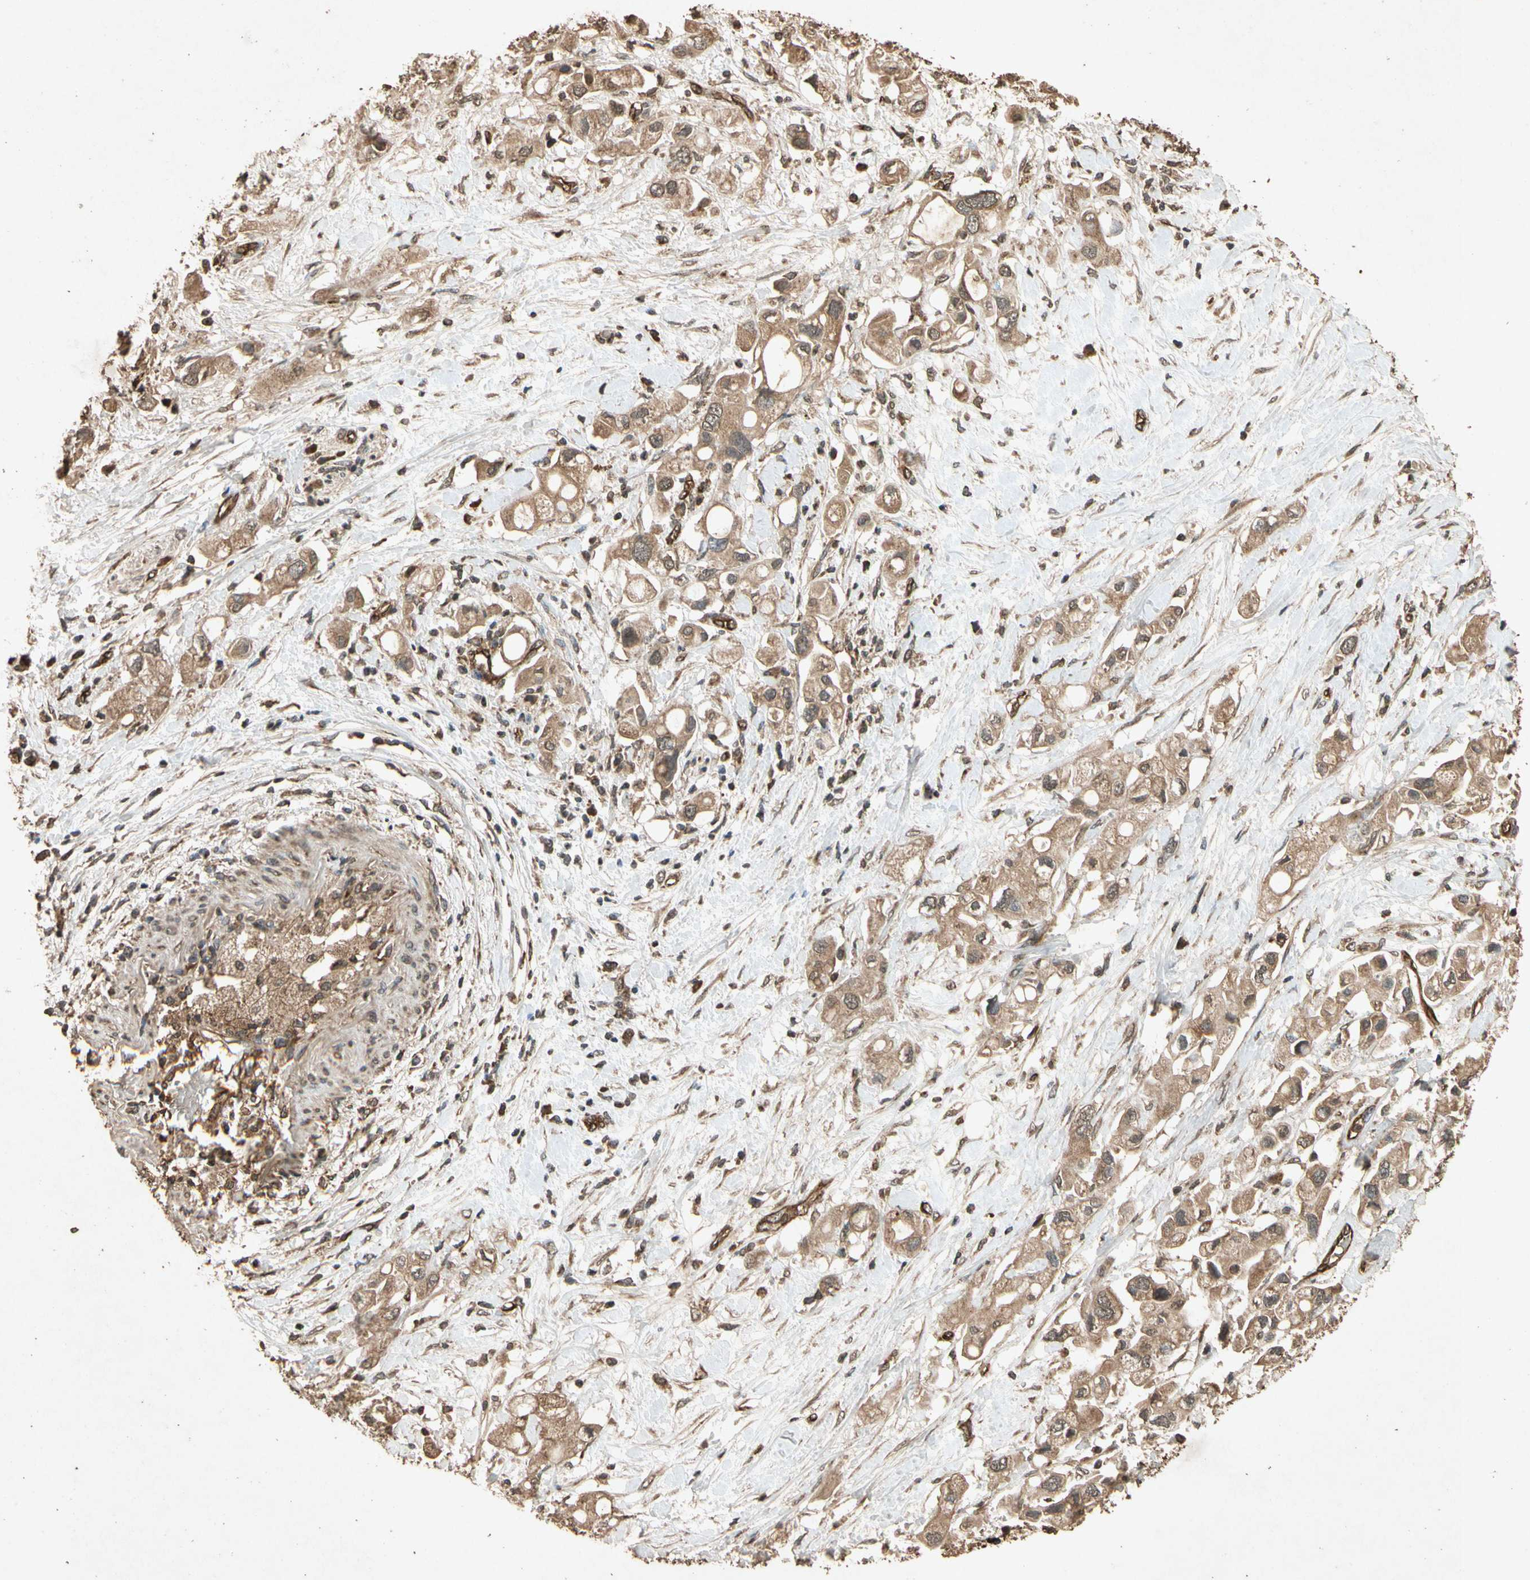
{"staining": {"intensity": "moderate", "quantity": ">75%", "location": "cytoplasmic/membranous"}, "tissue": "pancreatic cancer", "cell_type": "Tumor cells", "image_type": "cancer", "snomed": [{"axis": "morphology", "description": "Adenocarcinoma, NOS"}, {"axis": "topography", "description": "Pancreas"}], "caption": "IHC of pancreatic cancer (adenocarcinoma) reveals medium levels of moderate cytoplasmic/membranous staining in approximately >75% of tumor cells.", "gene": "TXN2", "patient": {"sex": "female", "age": 56}}